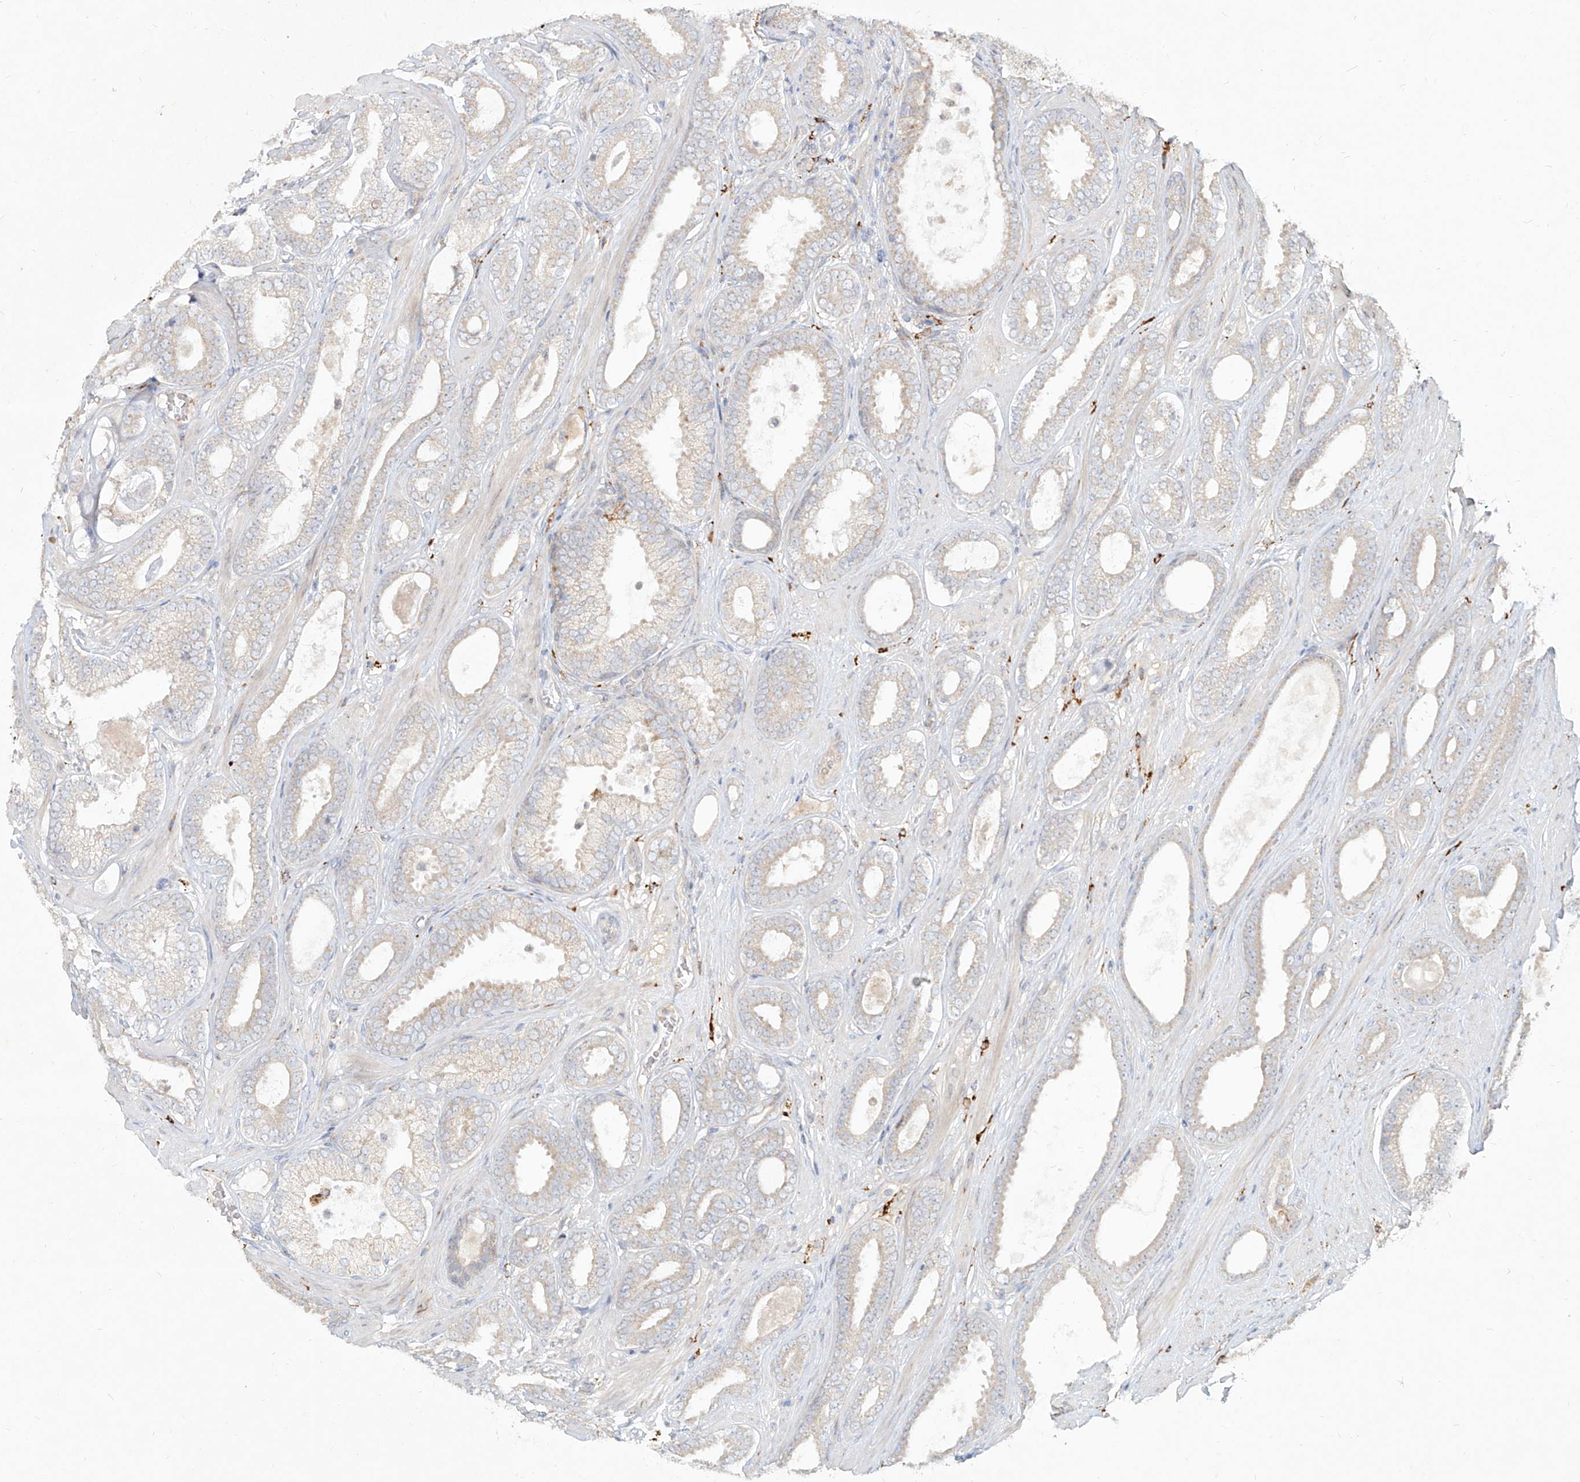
{"staining": {"intensity": "negative", "quantity": "none", "location": "none"}, "tissue": "prostate cancer", "cell_type": "Tumor cells", "image_type": "cancer", "snomed": [{"axis": "morphology", "description": "Adenocarcinoma, High grade"}, {"axis": "topography", "description": "Prostate"}], "caption": "There is no significant staining in tumor cells of prostate cancer.", "gene": "CD209", "patient": {"sex": "male", "age": 60}}